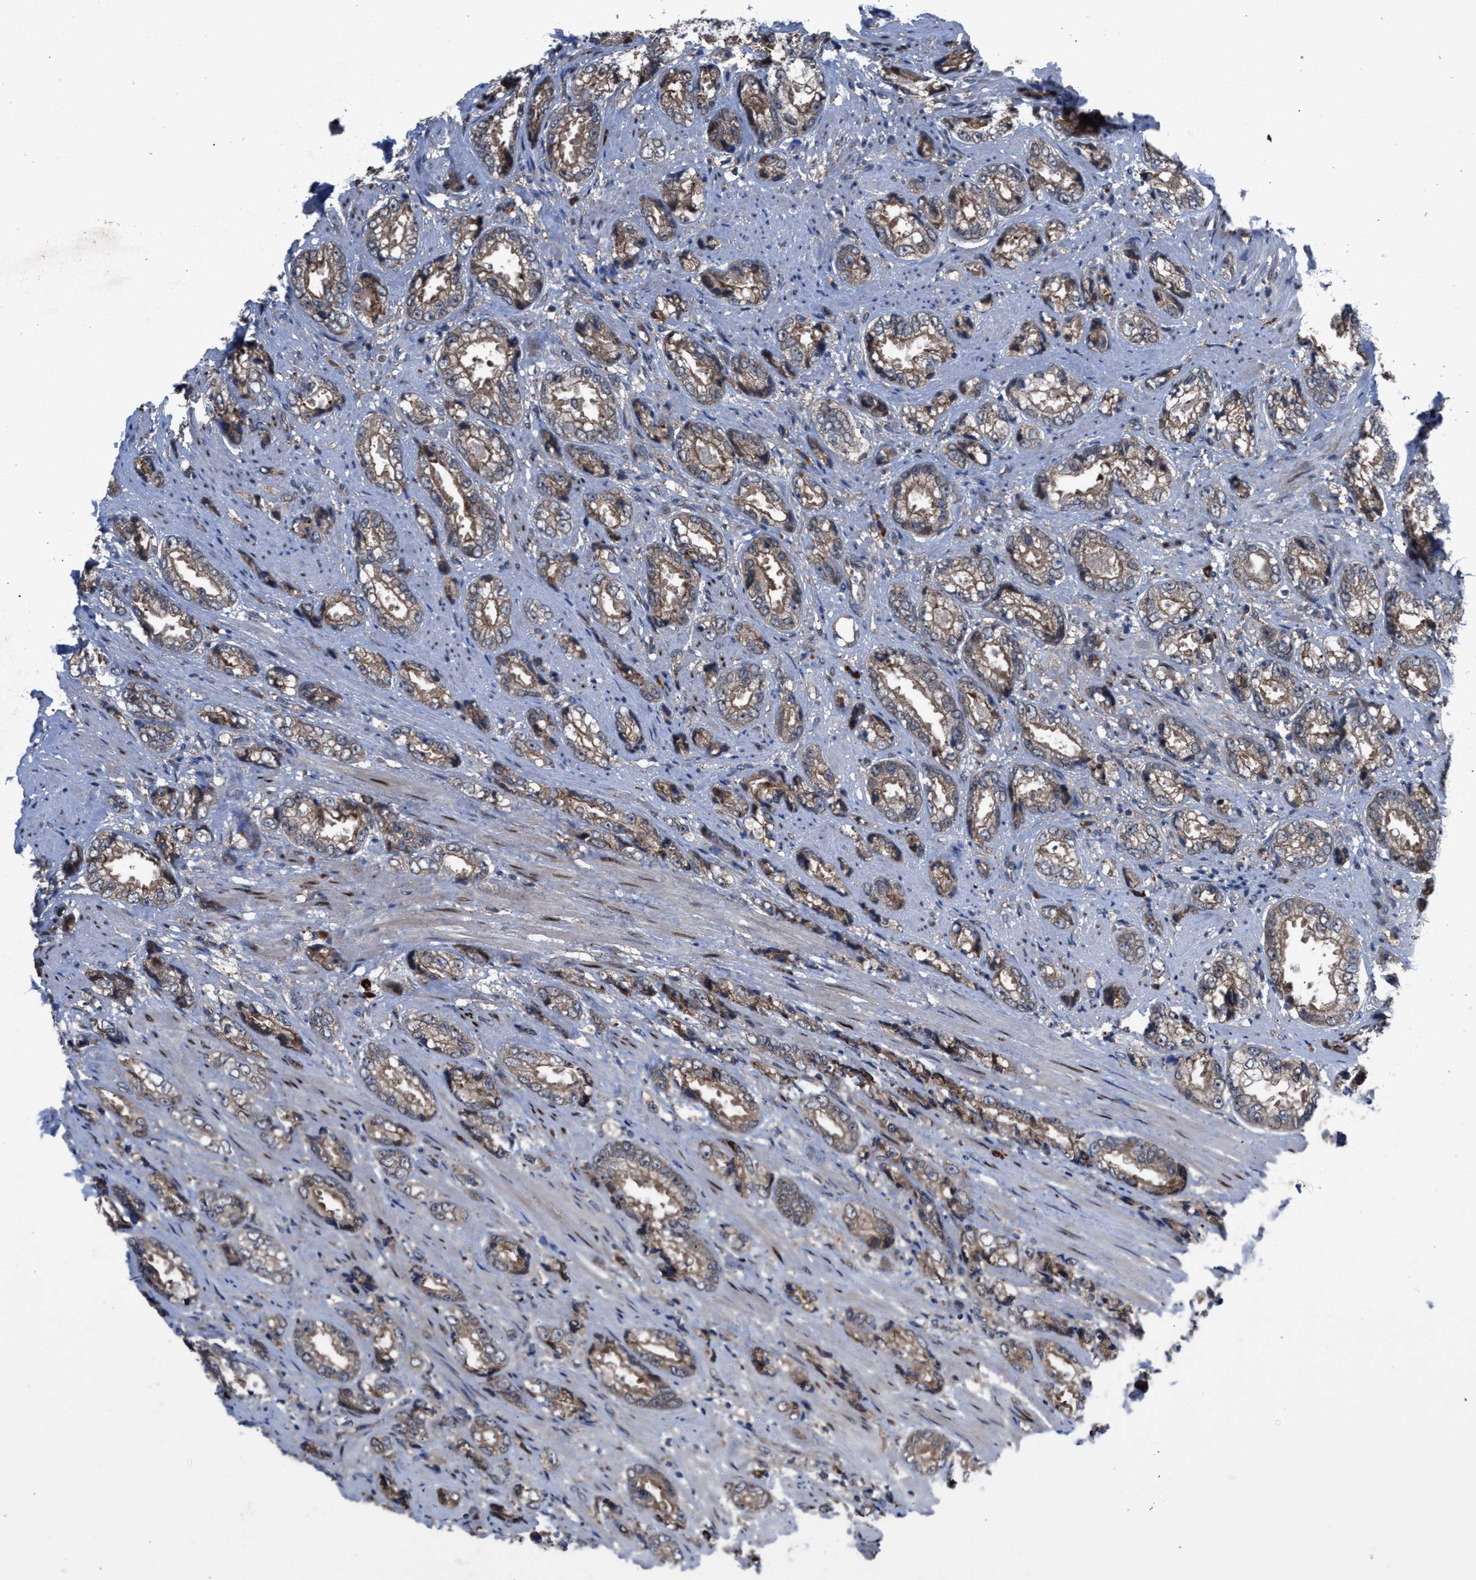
{"staining": {"intensity": "weak", "quantity": ">75%", "location": "cytoplasmic/membranous"}, "tissue": "prostate cancer", "cell_type": "Tumor cells", "image_type": "cancer", "snomed": [{"axis": "morphology", "description": "Adenocarcinoma, High grade"}, {"axis": "topography", "description": "Prostate"}], "caption": "Immunohistochemical staining of human prostate cancer (high-grade adenocarcinoma) displays low levels of weak cytoplasmic/membranous positivity in approximately >75% of tumor cells.", "gene": "TP53BP2", "patient": {"sex": "male", "age": 61}}